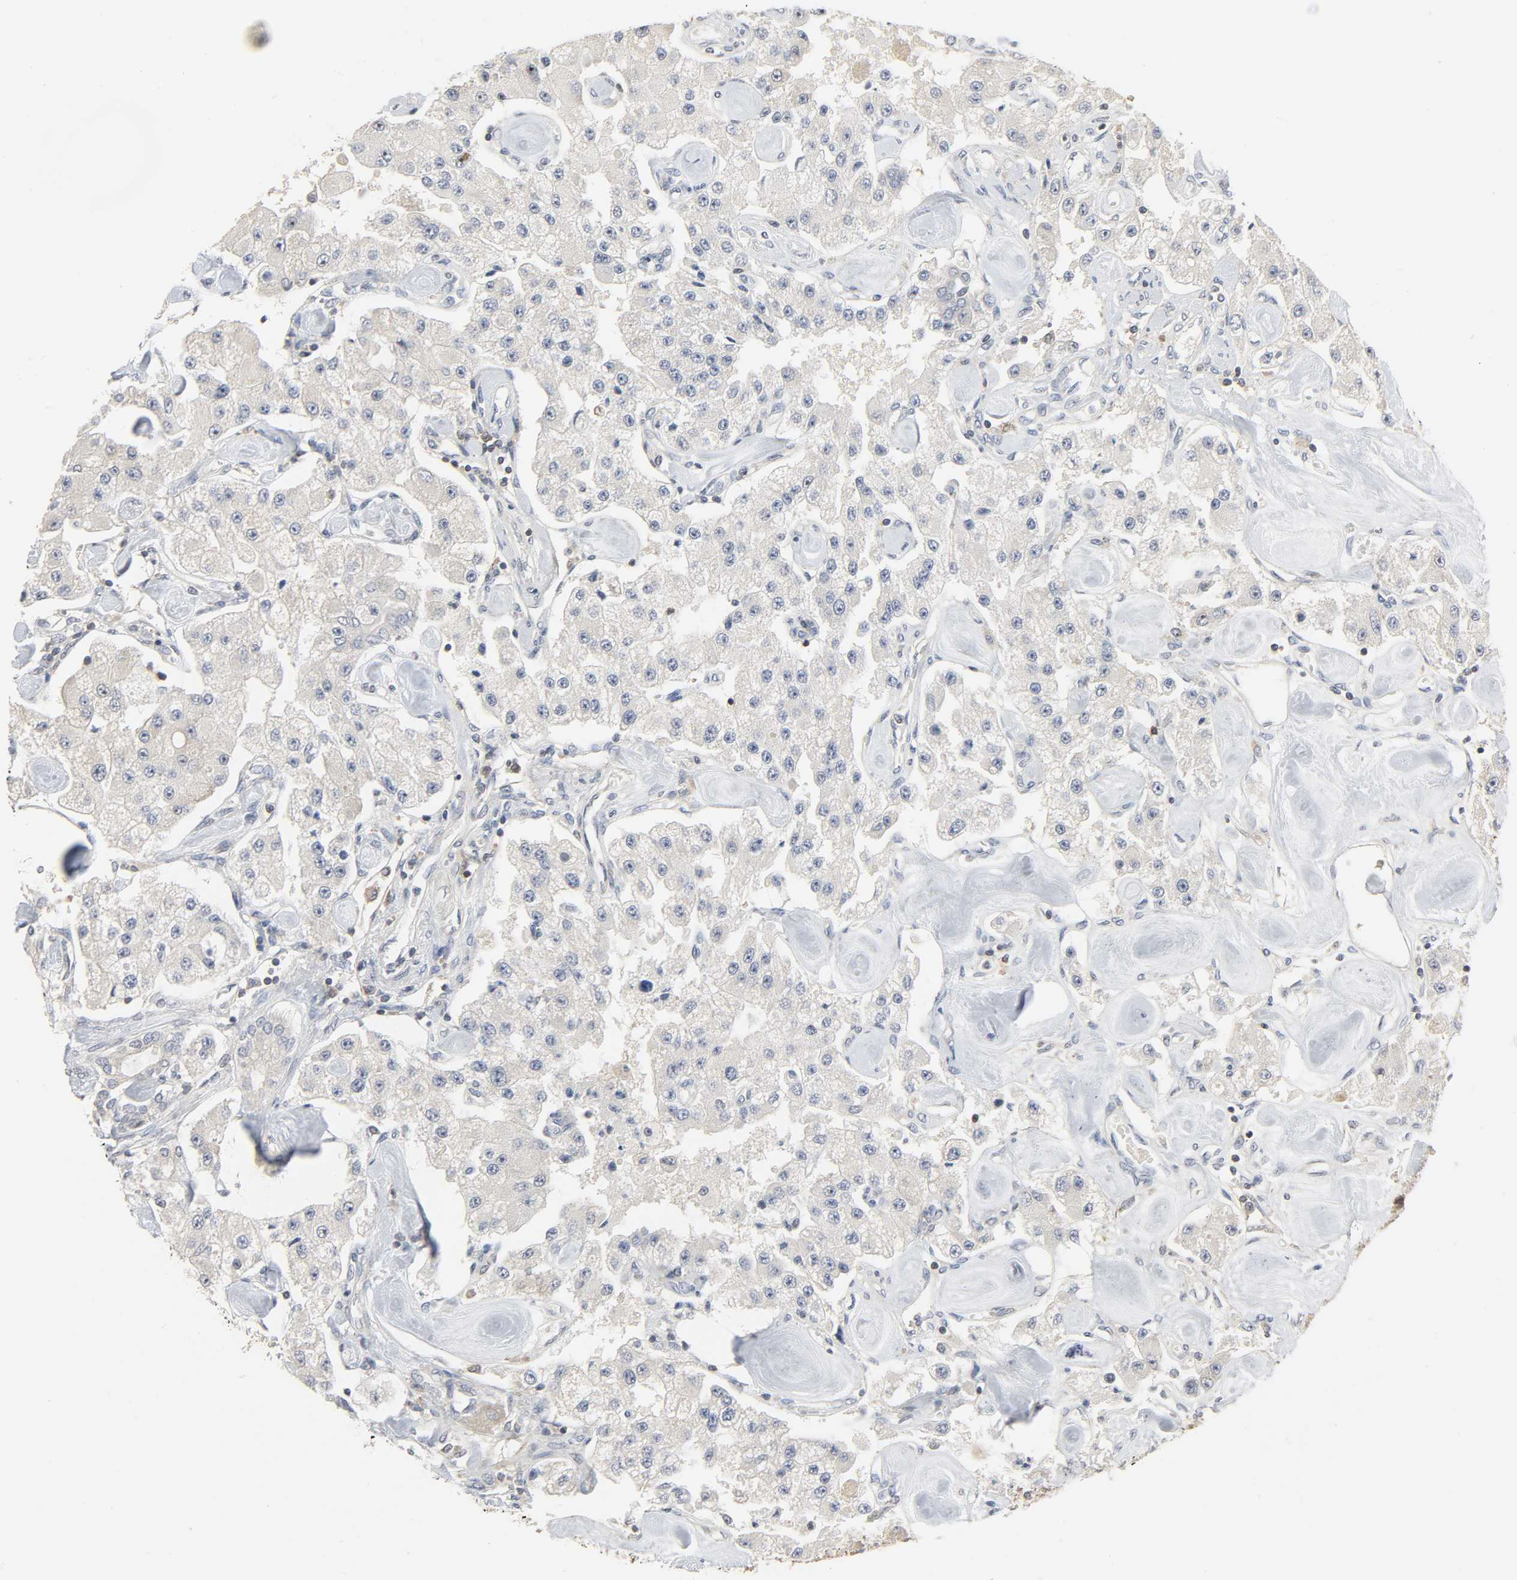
{"staining": {"intensity": "weak", "quantity": "25%-75%", "location": "cytoplasmic/membranous"}, "tissue": "carcinoid", "cell_type": "Tumor cells", "image_type": "cancer", "snomed": [{"axis": "morphology", "description": "Carcinoid, malignant, NOS"}, {"axis": "topography", "description": "Pancreas"}], "caption": "IHC histopathology image of human carcinoid stained for a protein (brown), which exhibits low levels of weak cytoplasmic/membranous expression in approximately 25%-75% of tumor cells.", "gene": "PLEKHA2", "patient": {"sex": "male", "age": 41}}